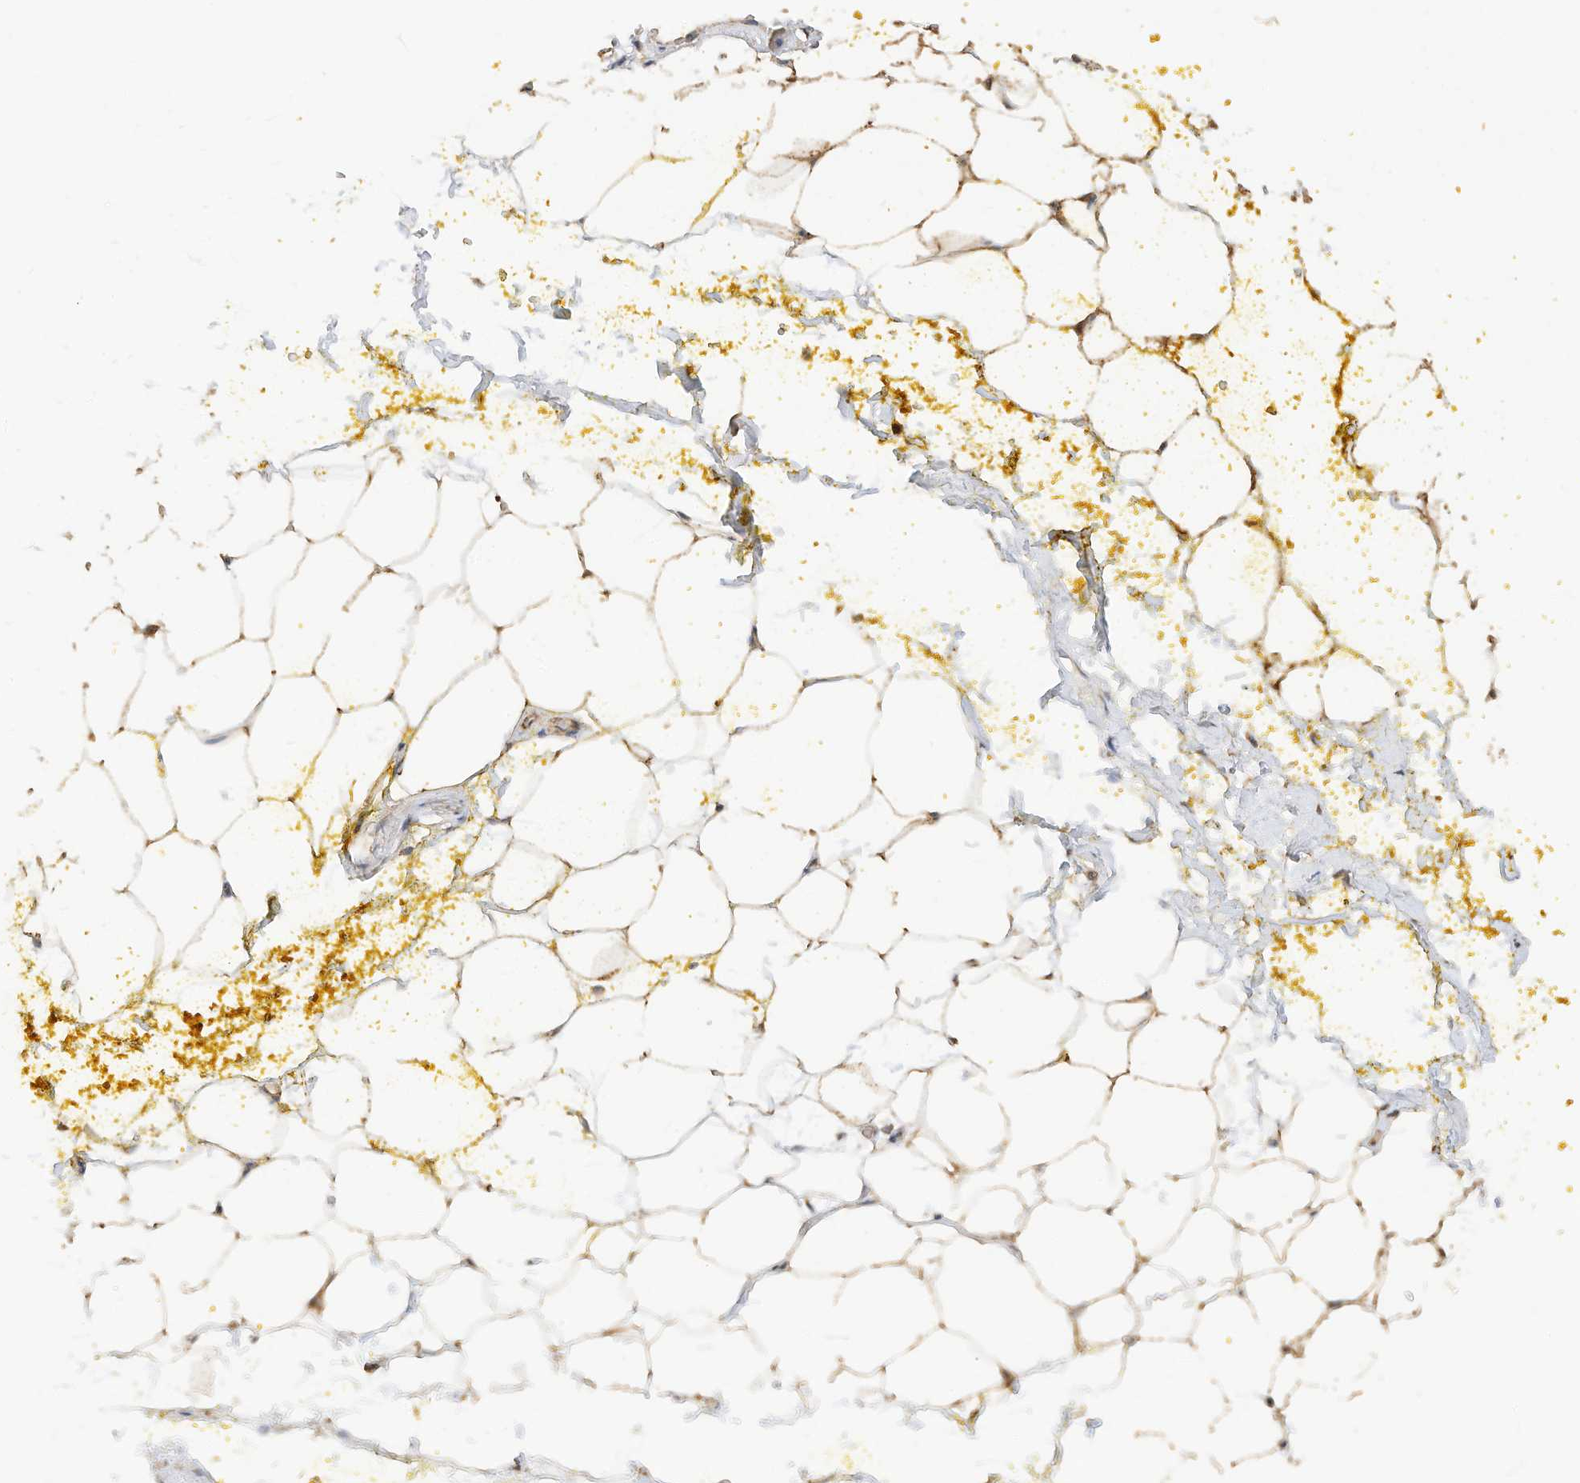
{"staining": {"intensity": "weak", "quantity": ">75%", "location": "cytoplasmic/membranous"}, "tissue": "adipose tissue", "cell_type": "Adipocytes", "image_type": "normal", "snomed": [{"axis": "morphology", "description": "Normal tissue, NOS"}, {"axis": "morphology", "description": "Adenocarcinoma, Low grade"}, {"axis": "topography", "description": "Prostate"}, {"axis": "topography", "description": "Peripheral nerve tissue"}], "caption": "Immunohistochemical staining of benign human adipose tissue exhibits >75% levels of weak cytoplasmic/membranous protein expression in about >75% of adipocytes.", "gene": "CAGE1", "patient": {"sex": "male", "age": 63}}